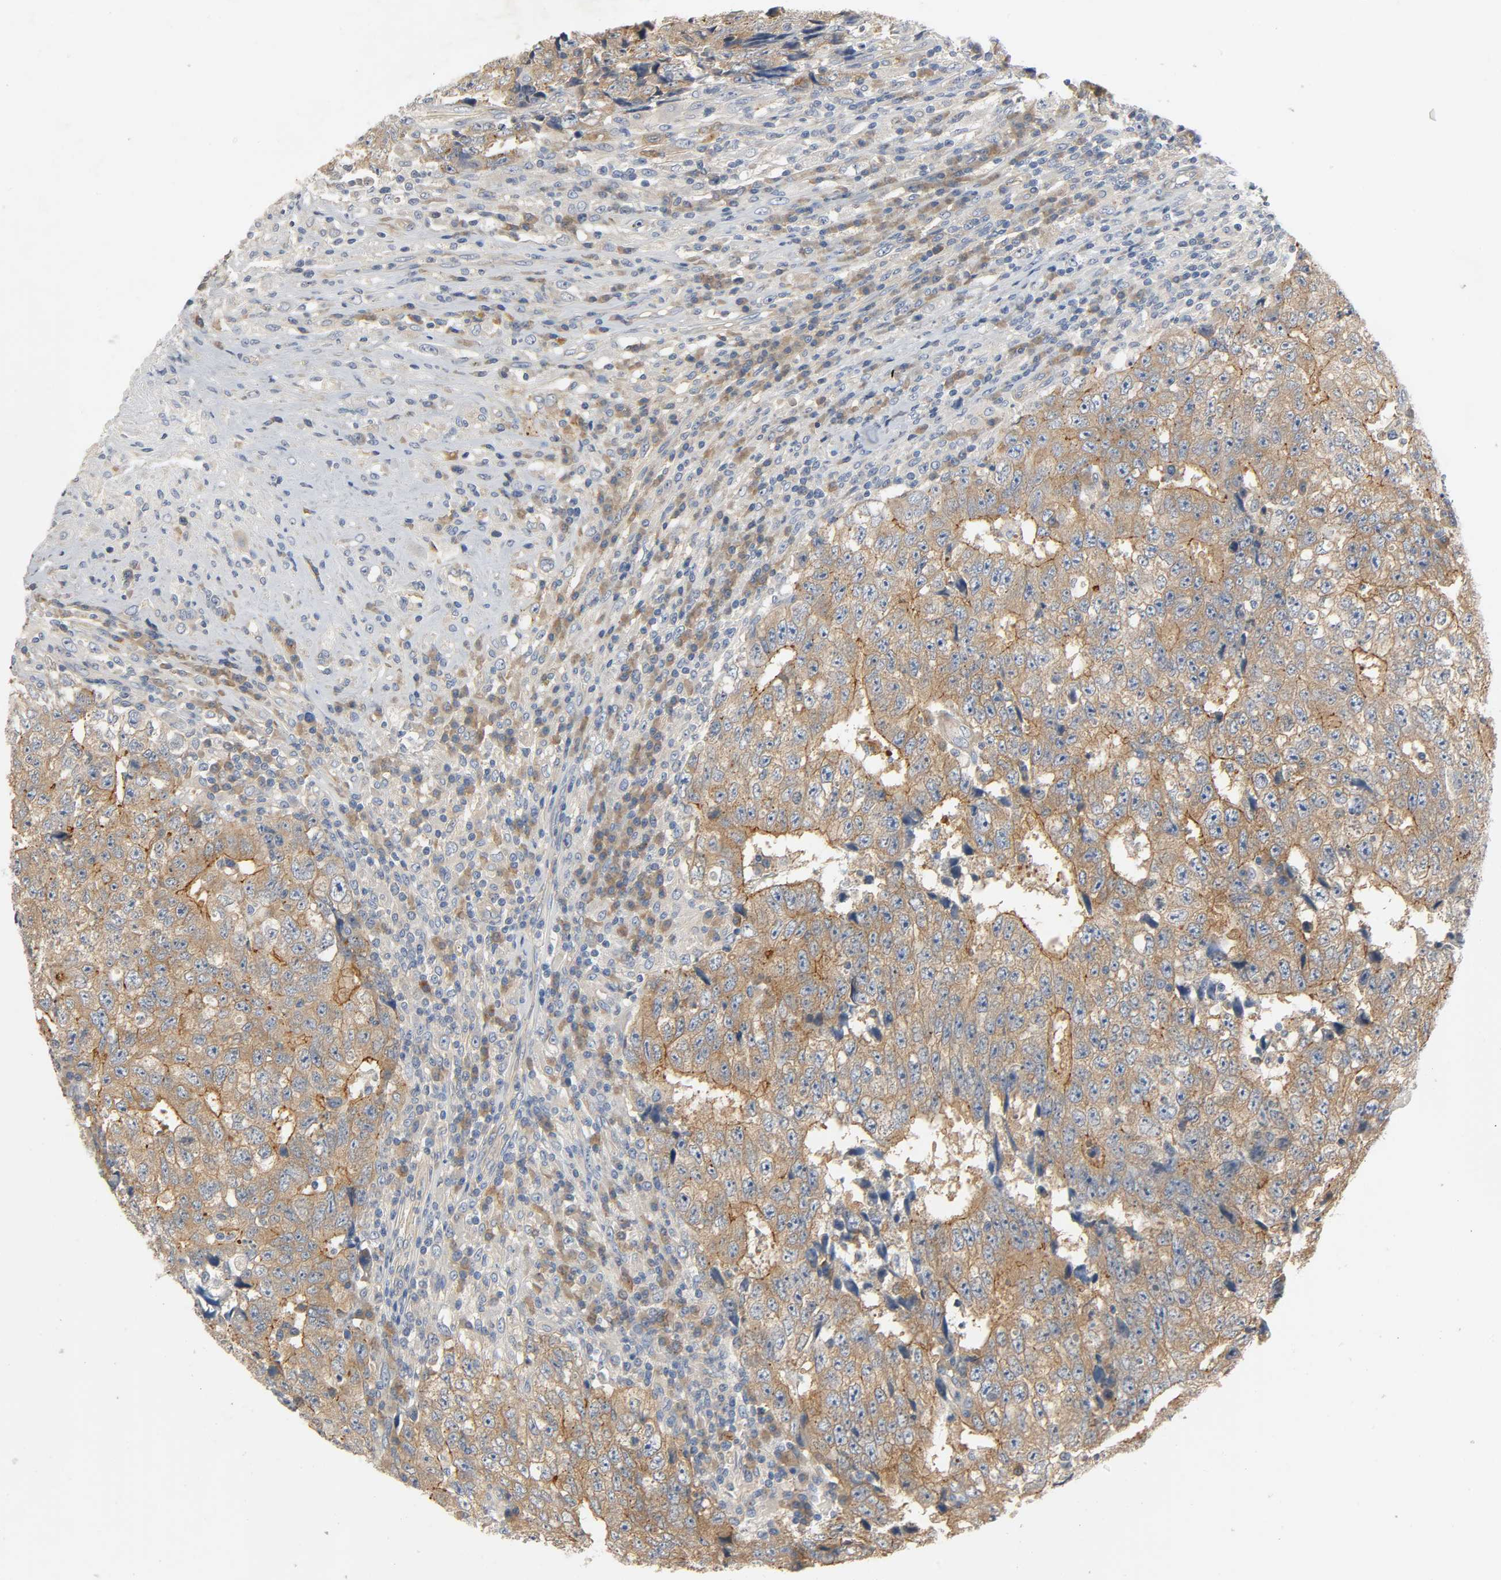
{"staining": {"intensity": "strong", "quantity": ">75%", "location": "cytoplasmic/membranous"}, "tissue": "testis cancer", "cell_type": "Tumor cells", "image_type": "cancer", "snomed": [{"axis": "morphology", "description": "Necrosis, NOS"}, {"axis": "morphology", "description": "Carcinoma, Embryonal, NOS"}, {"axis": "topography", "description": "Testis"}], "caption": "High-magnification brightfield microscopy of testis cancer (embryonal carcinoma) stained with DAB (3,3'-diaminobenzidine) (brown) and counterstained with hematoxylin (blue). tumor cells exhibit strong cytoplasmic/membranous positivity is identified in approximately>75% of cells. (DAB (3,3'-diaminobenzidine) IHC, brown staining for protein, blue staining for nuclei).", "gene": "ARPC1A", "patient": {"sex": "male", "age": 19}}